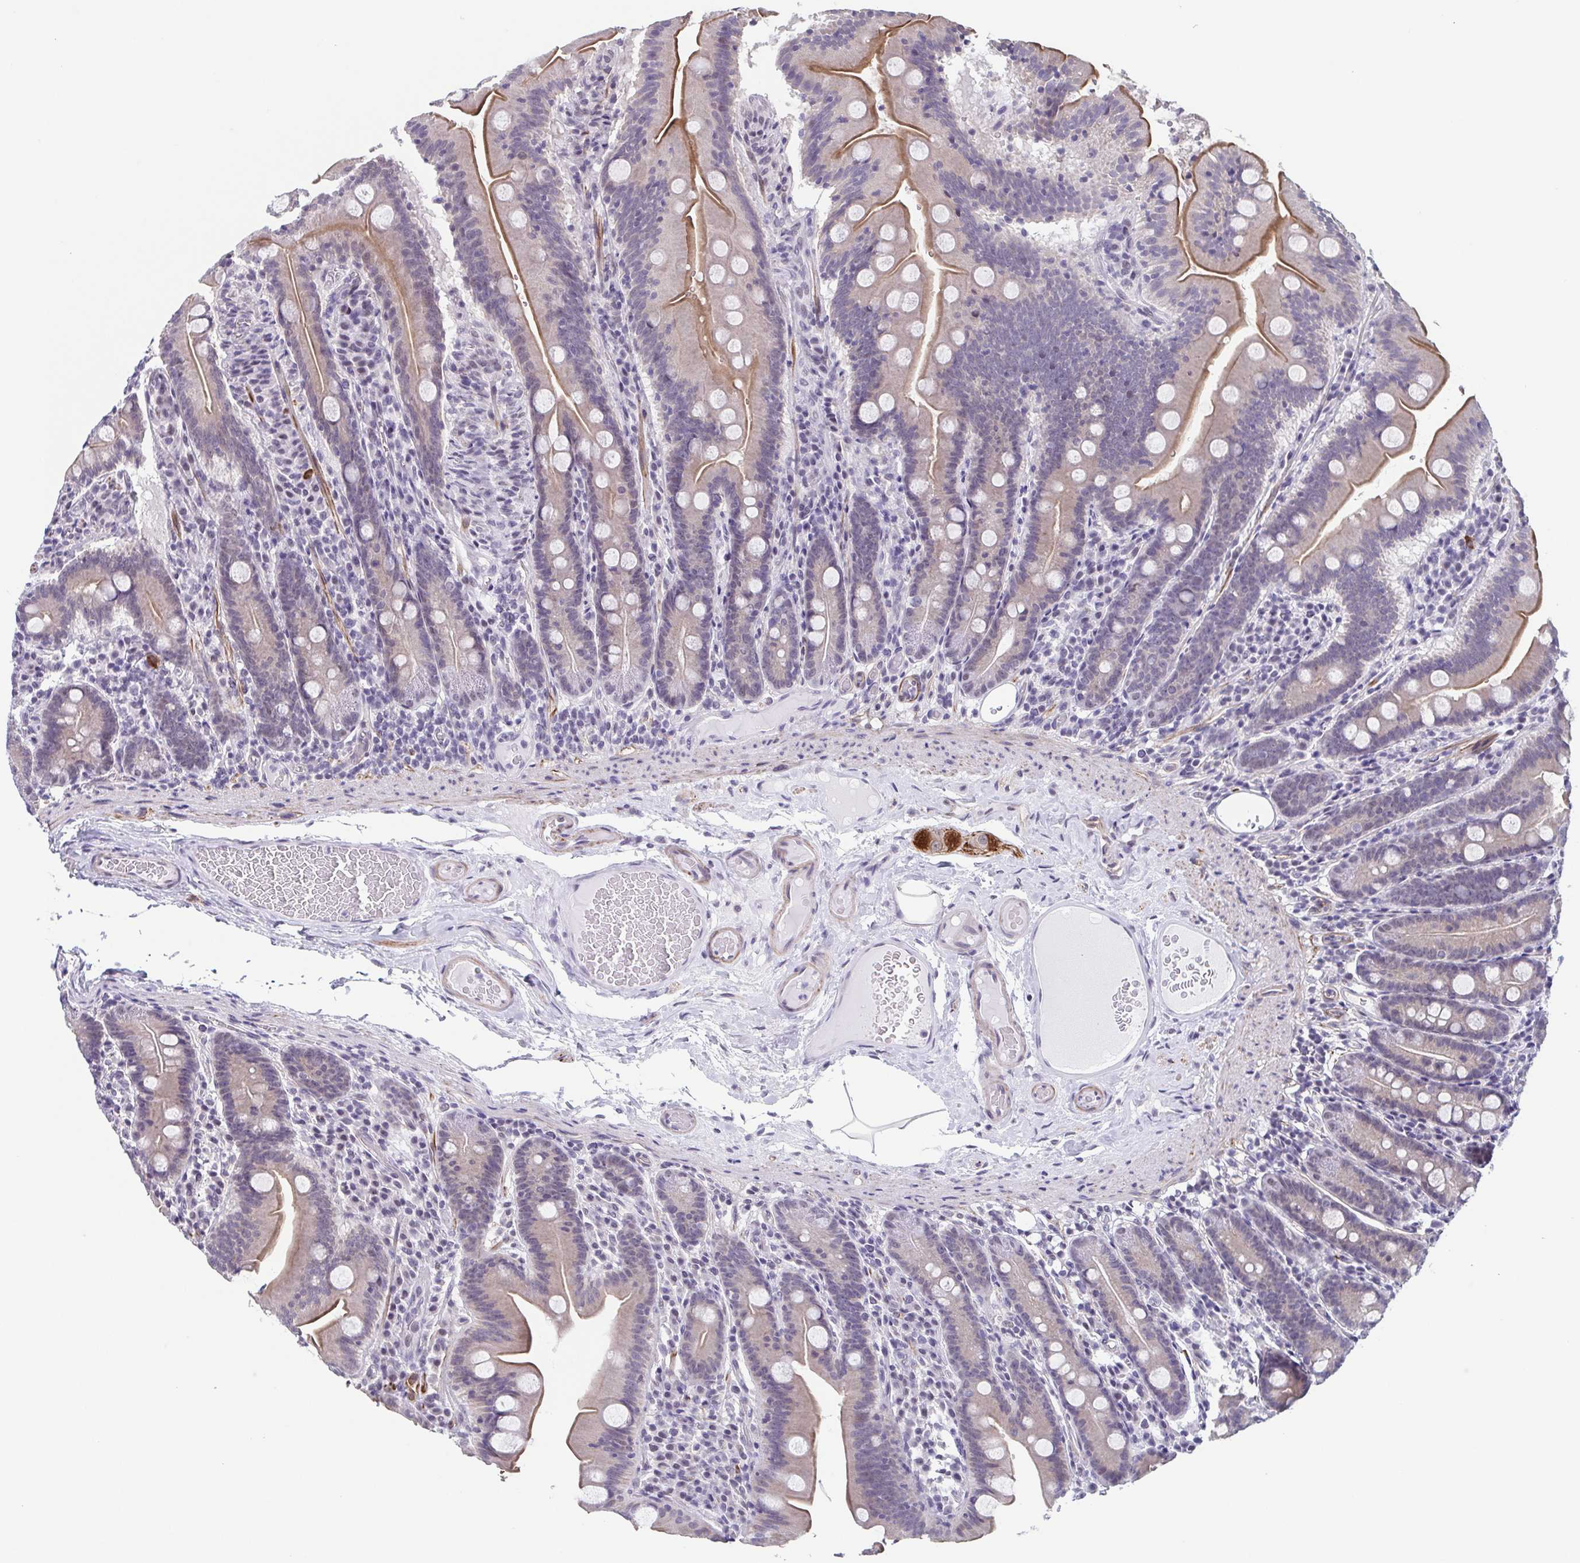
{"staining": {"intensity": "moderate", "quantity": "25%-75%", "location": "cytoplasmic/membranous"}, "tissue": "small intestine", "cell_type": "Glandular cells", "image_type": "normal", "snomed": [{"axis": "morphology", "description": "Normal tissue, NOS"}, {"axis": "topography", "description": "Small intestine"}], "caption": "Protein expression analysis of unremarkable small intestine shows moderate cytoplasmic/membranous expression in approximately 25%-75% of glandular cells. (DAB = brown stain, brightfield microscopy at high magnification).", "gene": "TMEM92", "patient": {"sex": "male", "age": 37}}